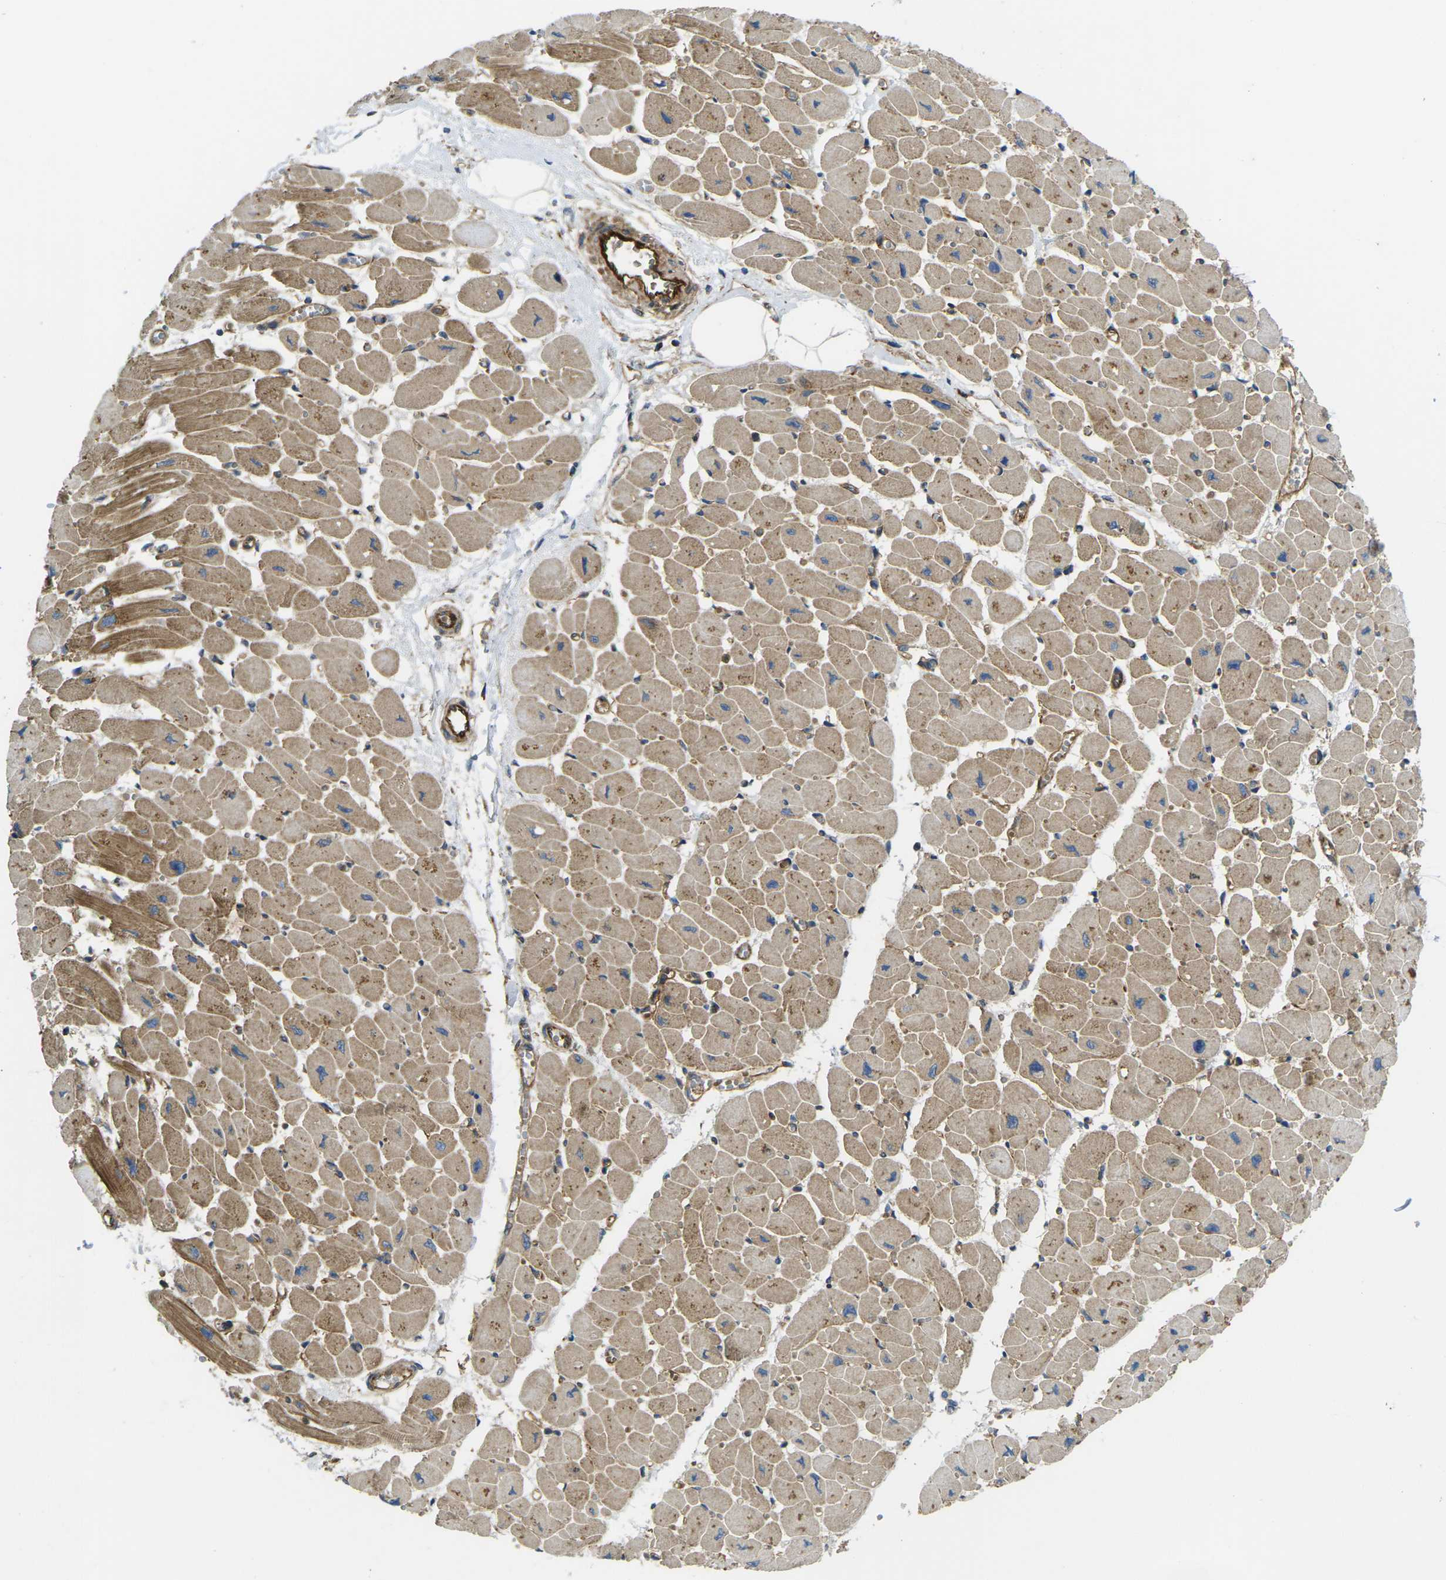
{"staining": {"intensity": "moderate", "quantity": ">75%", "location": "cytoplasmic/membranous"}, "tissue": "heart muscle", "cell_type": "Cardiomyocytes", "image_type": "normal", "snomed": [{"axis": "morphology", "description": "Normal tissue, NOS"}, {"axis": "topography", "description": "Heart"}], "caption": "Heart muscle stained with a protein marker reveals moderate staining in cardiomyocytes.", "gene": "ECE1", "patient": {"sex": "female", "age": 54}}